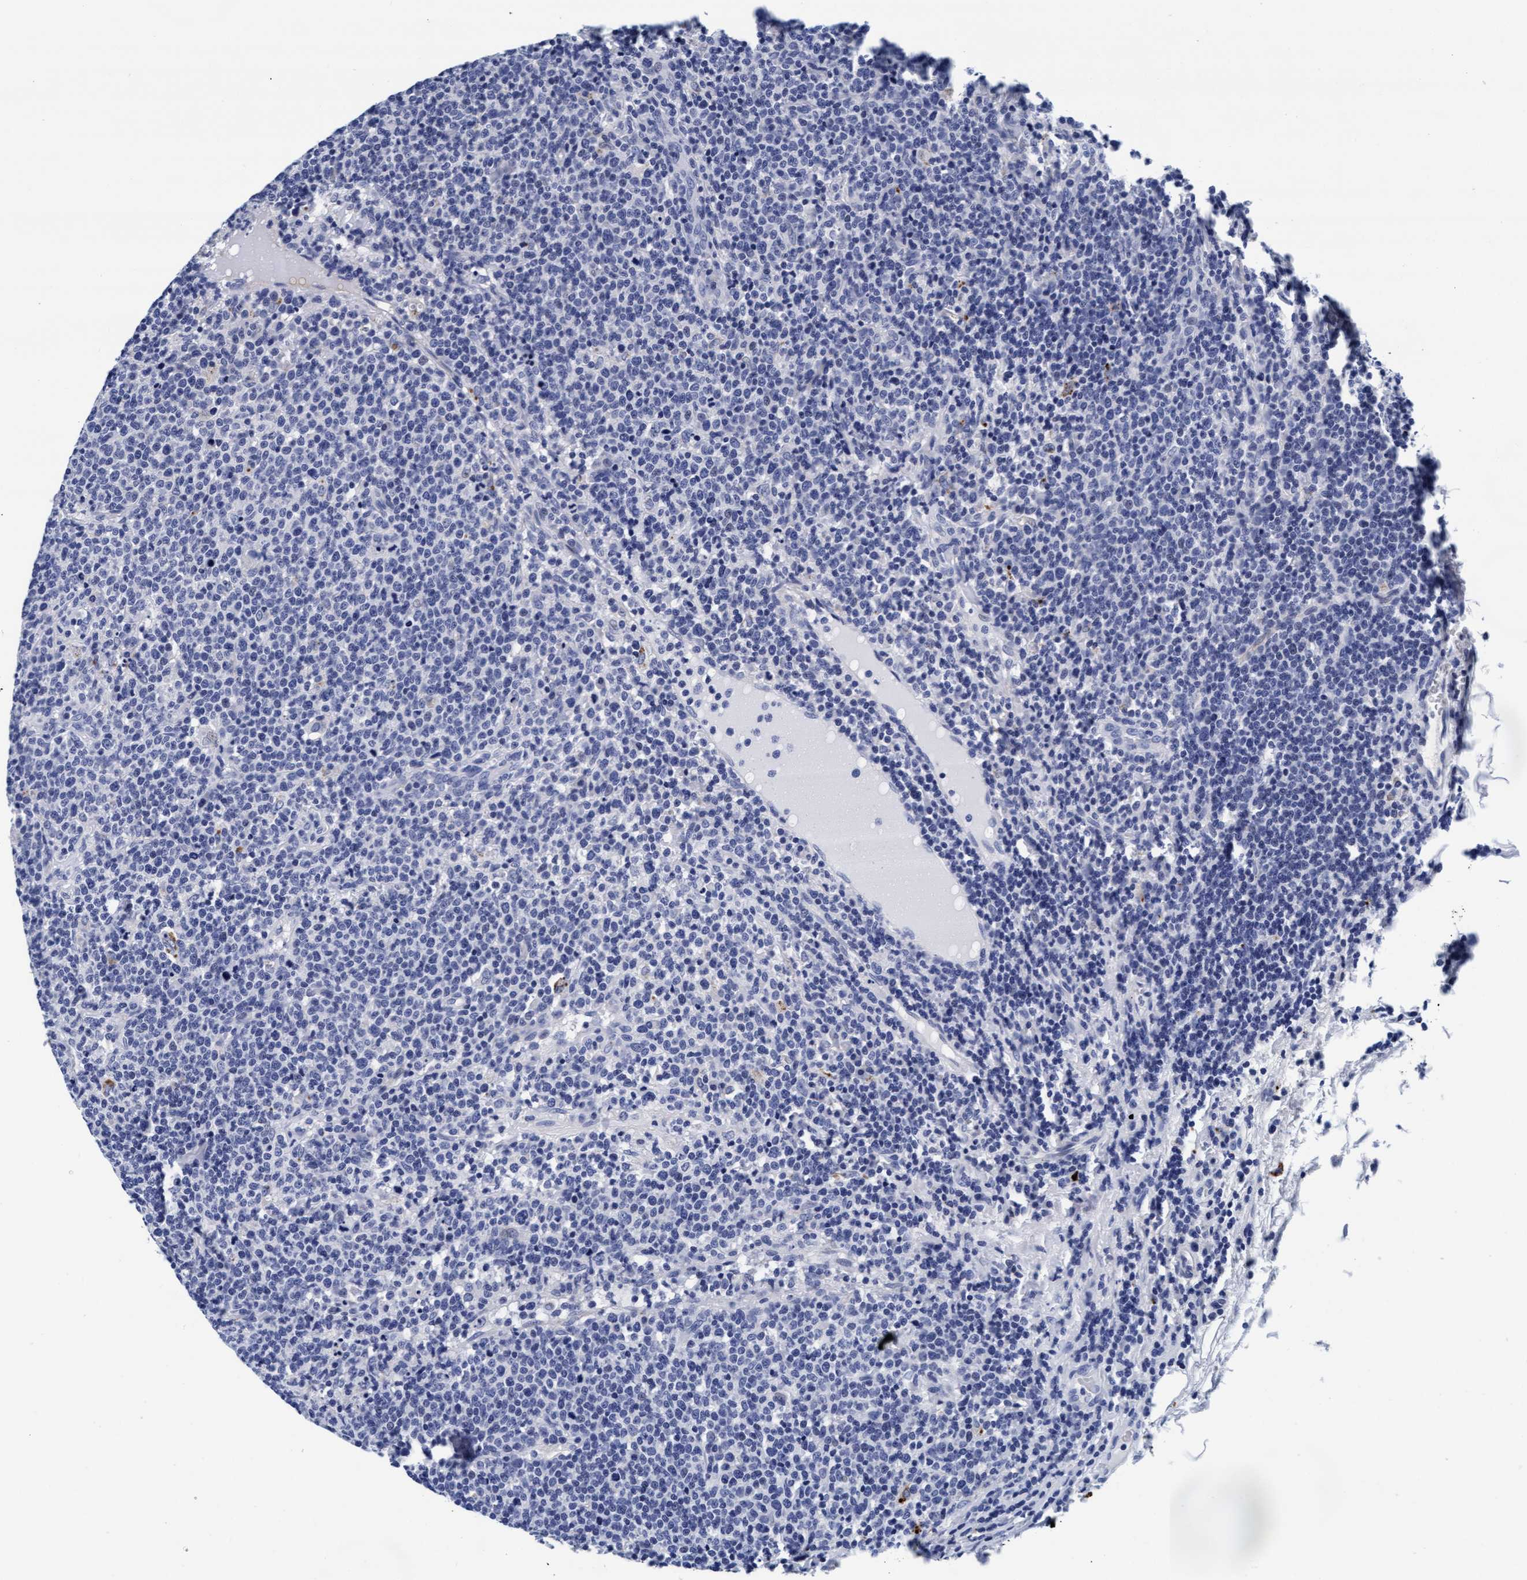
{"staining": {"intensity": "negative", "quantity": "none", "location": "none"}, "tissue": "lymphoma", "cell_type": "Tumor cells", "image_type": "cancer", "snomed": [{"axis": "morphology", "description": "Malignant lymphoma, non-Hodgkin's type, High grade"}, {"axis": "topography", "description": "Lymph node"}], "caption": "High magnification brightfield microscopy of lymphoma stained with DAB (3,3'-diaminobenzidine) (brown) and counterstained with hematoxylin (blue): tumor cells show no significant positivity. (DAB (3,3'-diaminobenzidine) immunohistochemistry (IHC), high magnification).", "gene": "ARSG", "patient": {"sex": "male", "age": 61}}